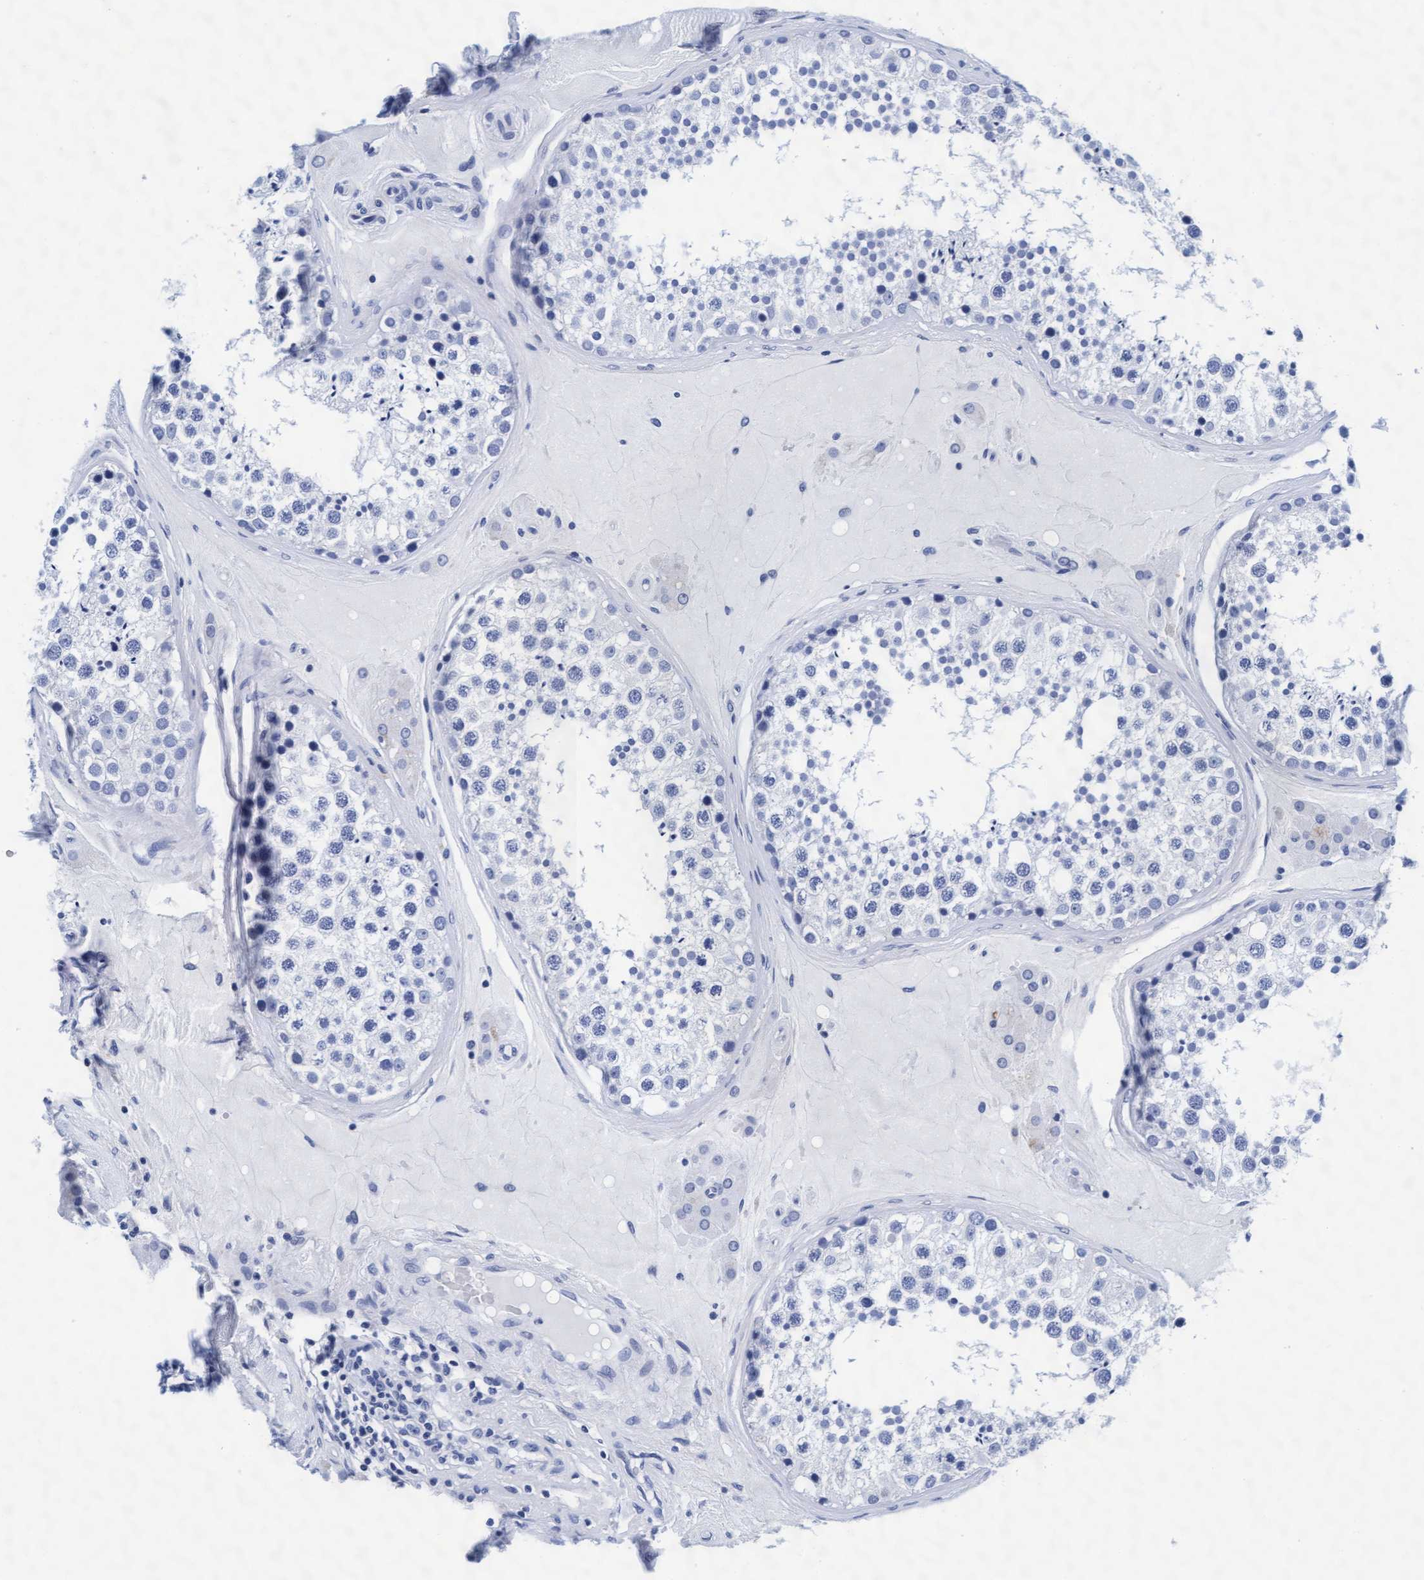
{"staining": {"intensity": "negative", "quantity": "none", "location": "none"}, "tissue": "testis", "cell_type": "Cells in seminiferous ducts", "image_type": "normal", "snomed": [{"axis": "morphology", "description": "Normal tissue, NOS"}, {"axis": "topography", "description": "Testis"}], "caption": "The immunohistochemistry (IHC) image has no significant expression in cells in seminiferous ducts of testis.", "gene": "ARSG", "patient": {"sex": "male", "age": 46}}